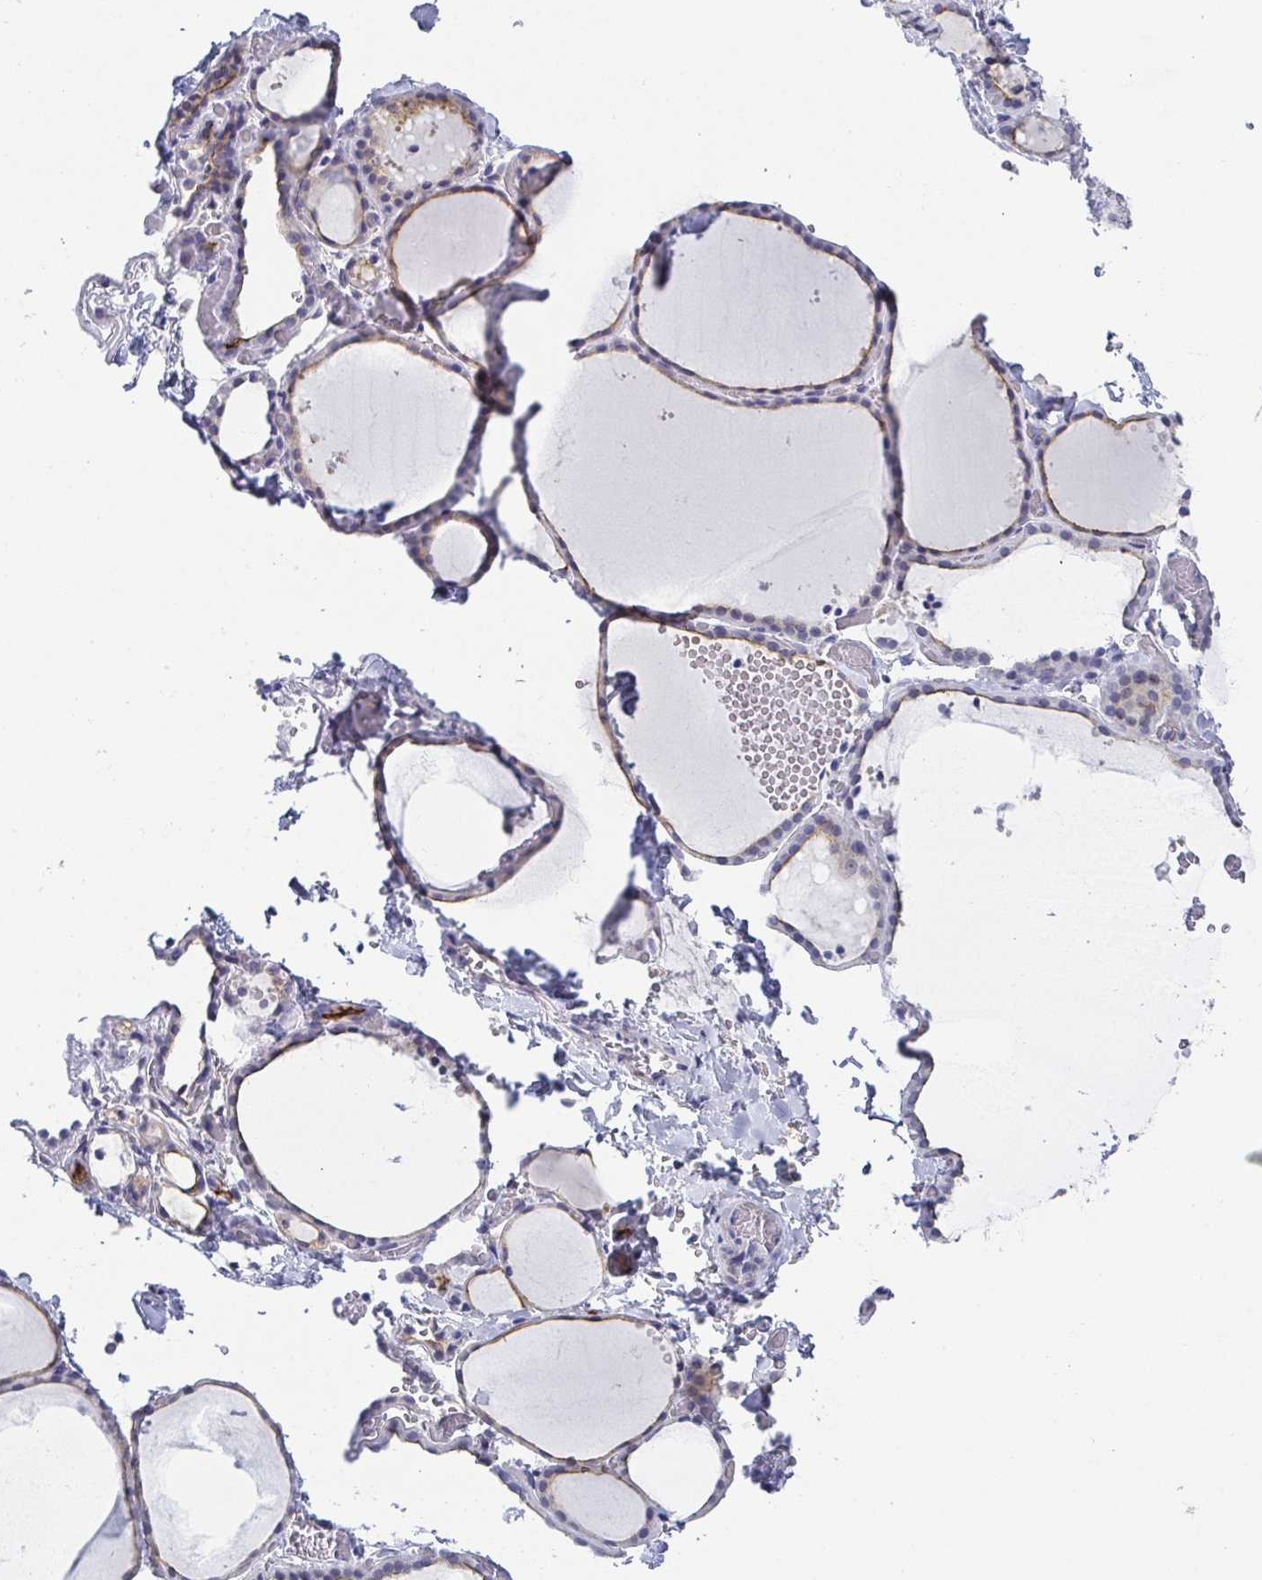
{"staining": {"intensity": "weak", "quantity": "25%-75%", "location": "cytoplasmic/membranous"}, "tissue": "thyroid gland", "cell_type": "Glandular cells", "image_type": "normal", "snomed": [{"axis": "morphology", "description": "Normal tissue, NOS"}, {"axis": "topography", "description": "Thyroid gland"}], "caption": "This micrograph exhibits IHC staining of normal thyroid gland, with low weak cytoplasmic/membranous expression in approximately 25%-75% of glandular cells.", "gene": "RNASE7", "patient": {"sex": "female", "age": 36}}